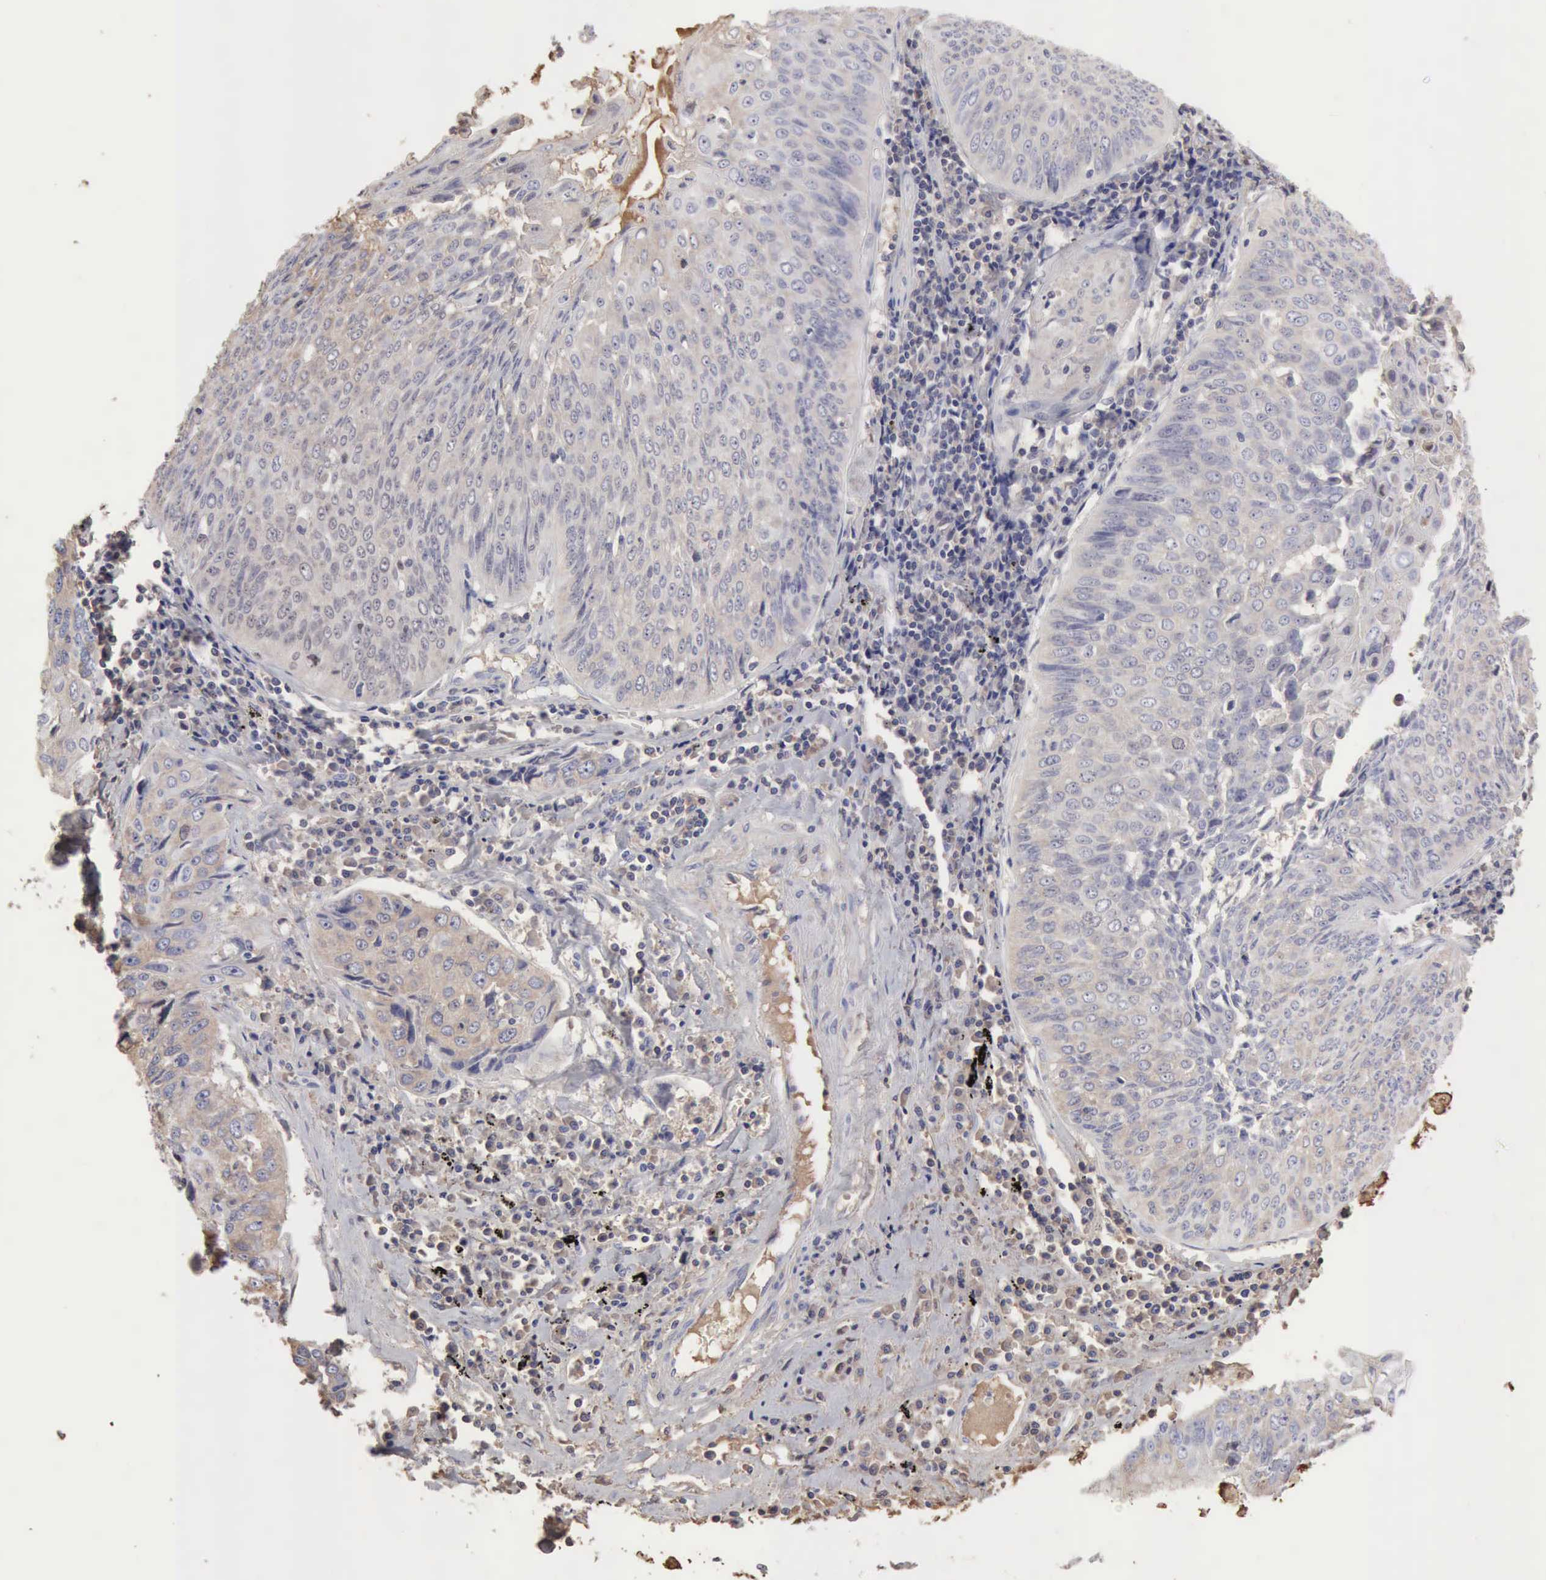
{"staining": {"intensity": "weak", "quantity": "<25%", "location": "cytoplasmic/membranous"}, "tissue": "lung cancer", "cell_type": "Tumor cells", "image_type": "cancer", "snomed": [{"axis": "morphology", "description": "Adenocarcinoma, NOS"}, {"axis": "topography", "description": "Lung"}], "caption": "Lung adenocarcinoma was stained to show a protein in brown. There is no significant staining in tumor cells.", "gene": "SERPINA1", "patient": {"sex": "male", "age": 60}}